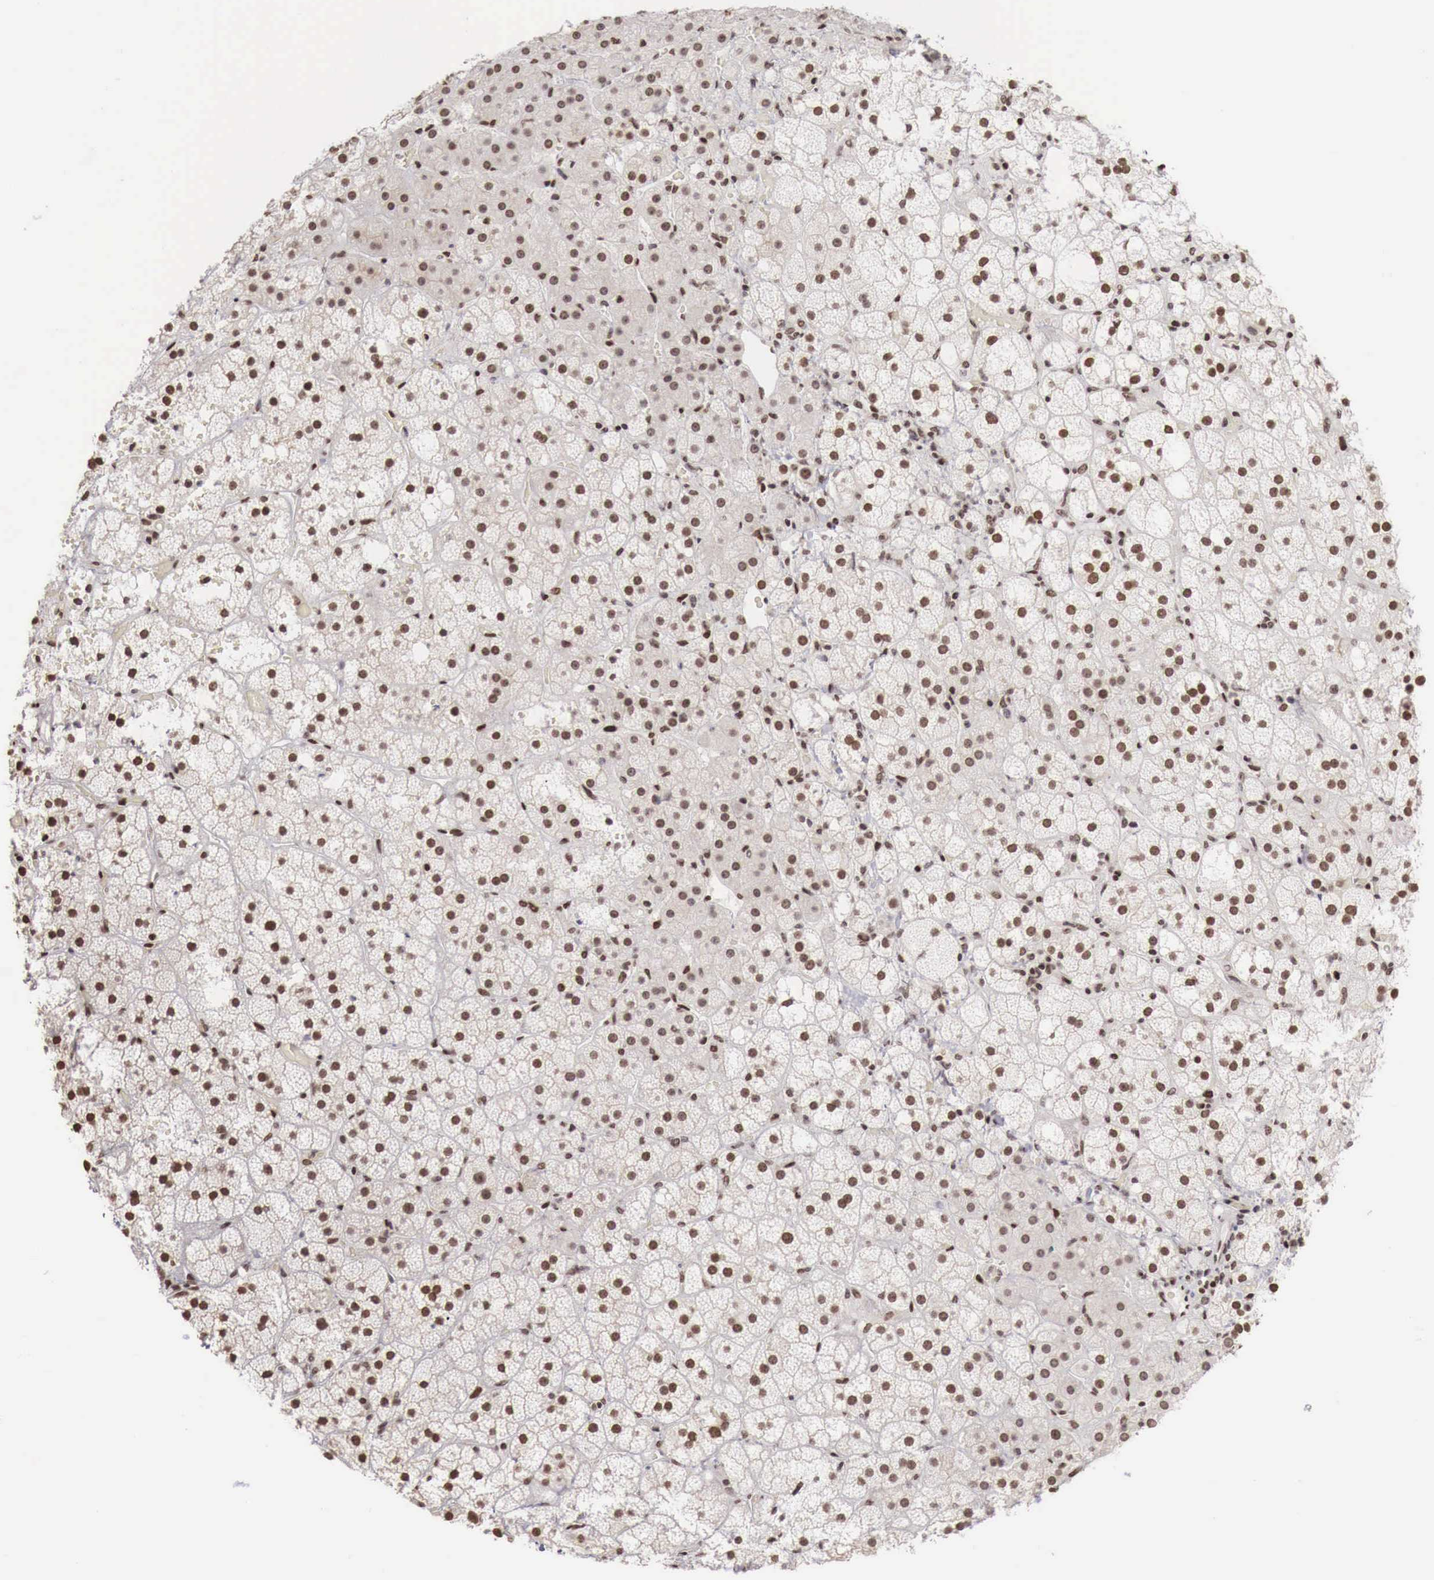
{"staining": {"intensity": "strong", "quantity": ">75%", "location": "nuclear"}, "tissue": "adrenal gland", "cell_type": "Glandular cells", "image_type": "normal", "snomed": [{"axis": "morphology", "description": "Normal tissue, NOS"}, {"axis": "topography", "description": "Adrenal gland"}], "caption": "Adrenal gland stained for a protein (brown) exhibits strong nuclear positive staining in about >75% of glandular cells.", "gene": "PHF14", "patient": {"sex": "male", "age": 53}}